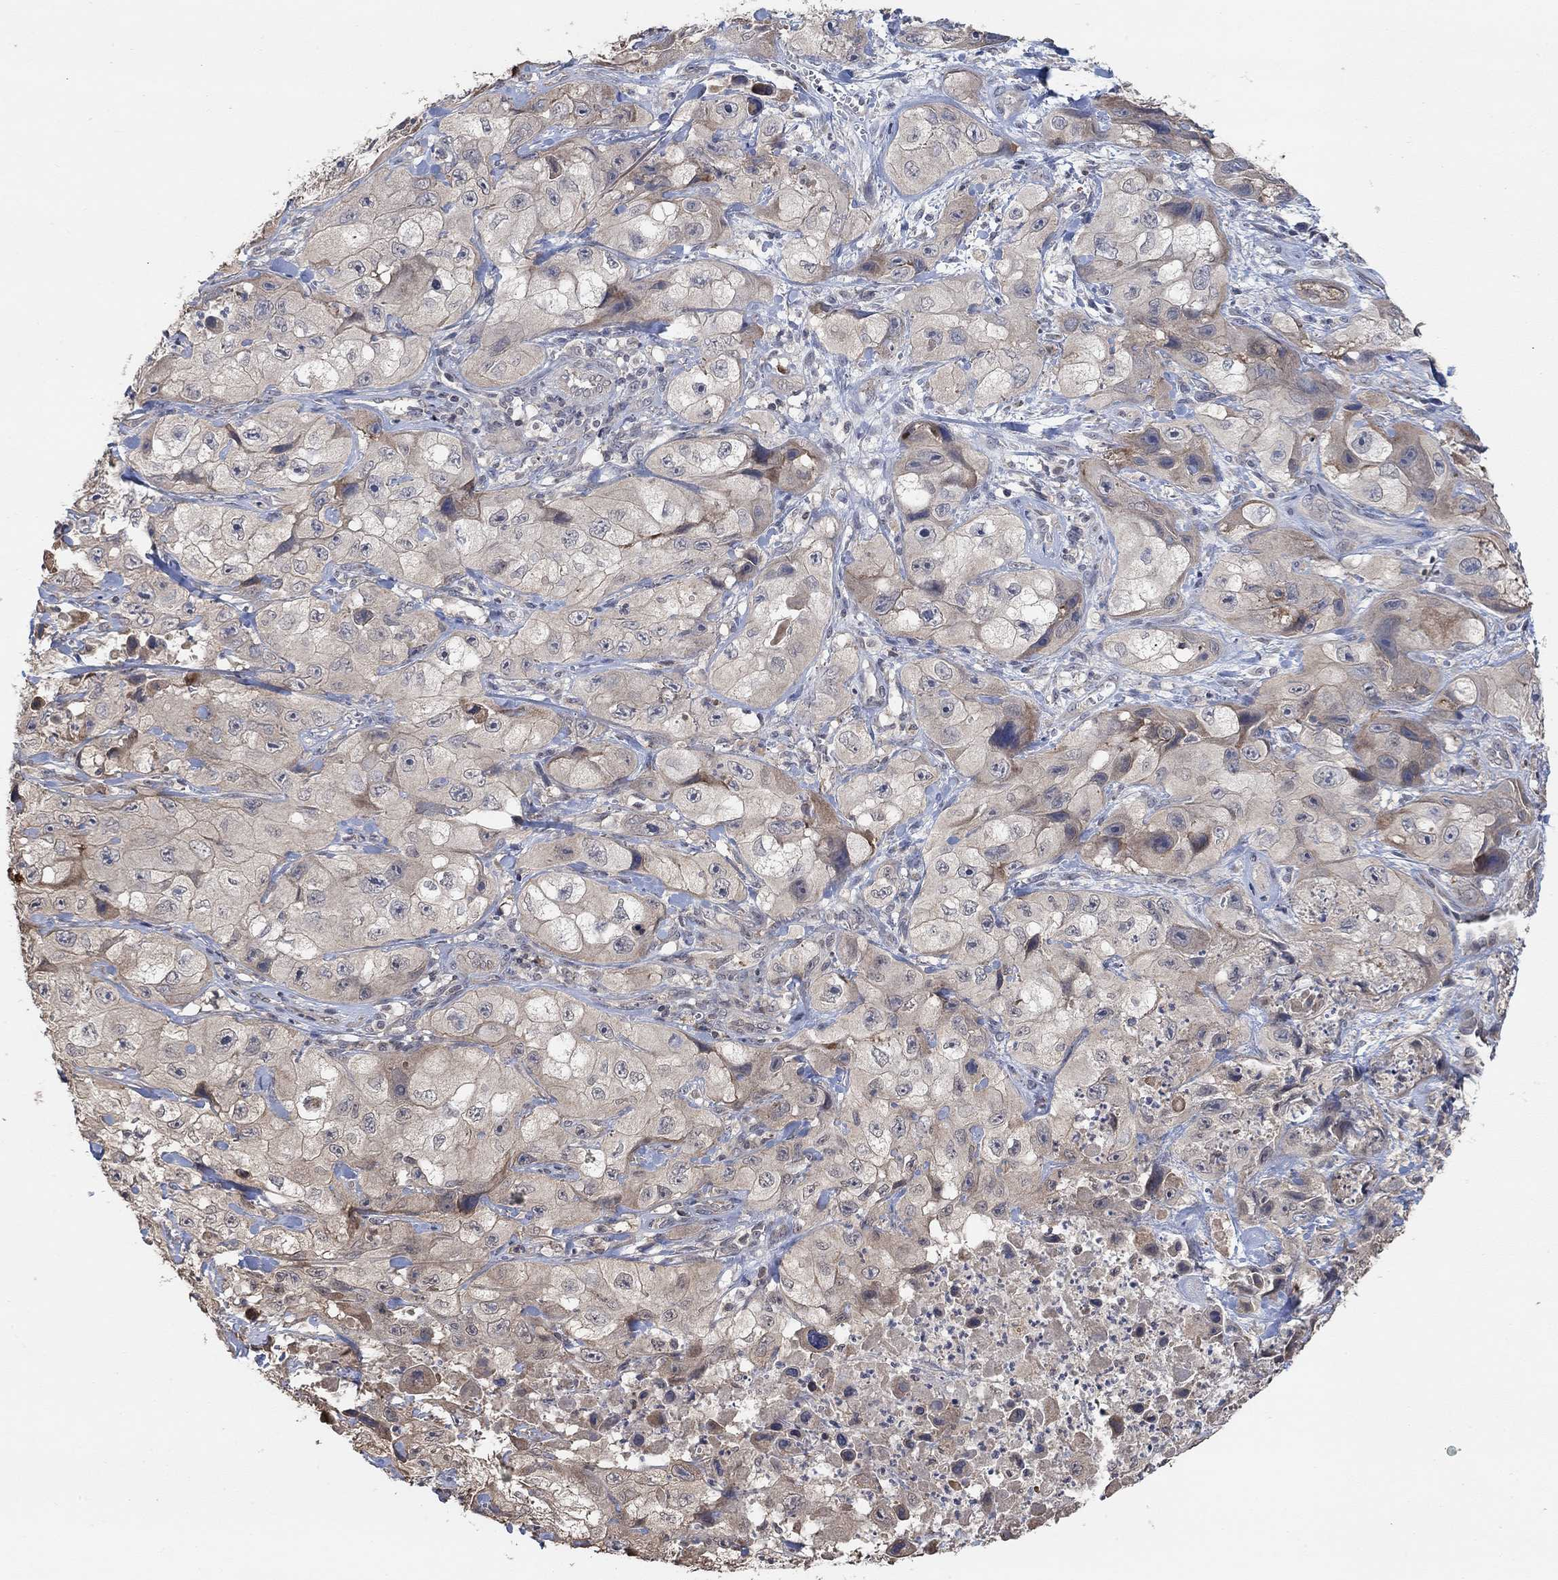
{"staining": {"intensity": "weak", "quantity": "<25%", "location": "cytoplasmic/membranous"}, "tissue": "skin cancer", "cell_type": "Tumor cells", "image_type": "cancer", "snomed": [{"axis": "morphology", "description": "Squamous cell carcinoma, NOS"}, {"axis": "topography", "description": "Skin"}, {"axis": "topography", "description": "Subcutis"}], "caption": "A high-resolution image shows IHC staining of skin squamous cell carcinoma, which displays no significant staining in tumor cells.", "gene": "UNC5B", "patient": {"sex": "male", "age": 73}}